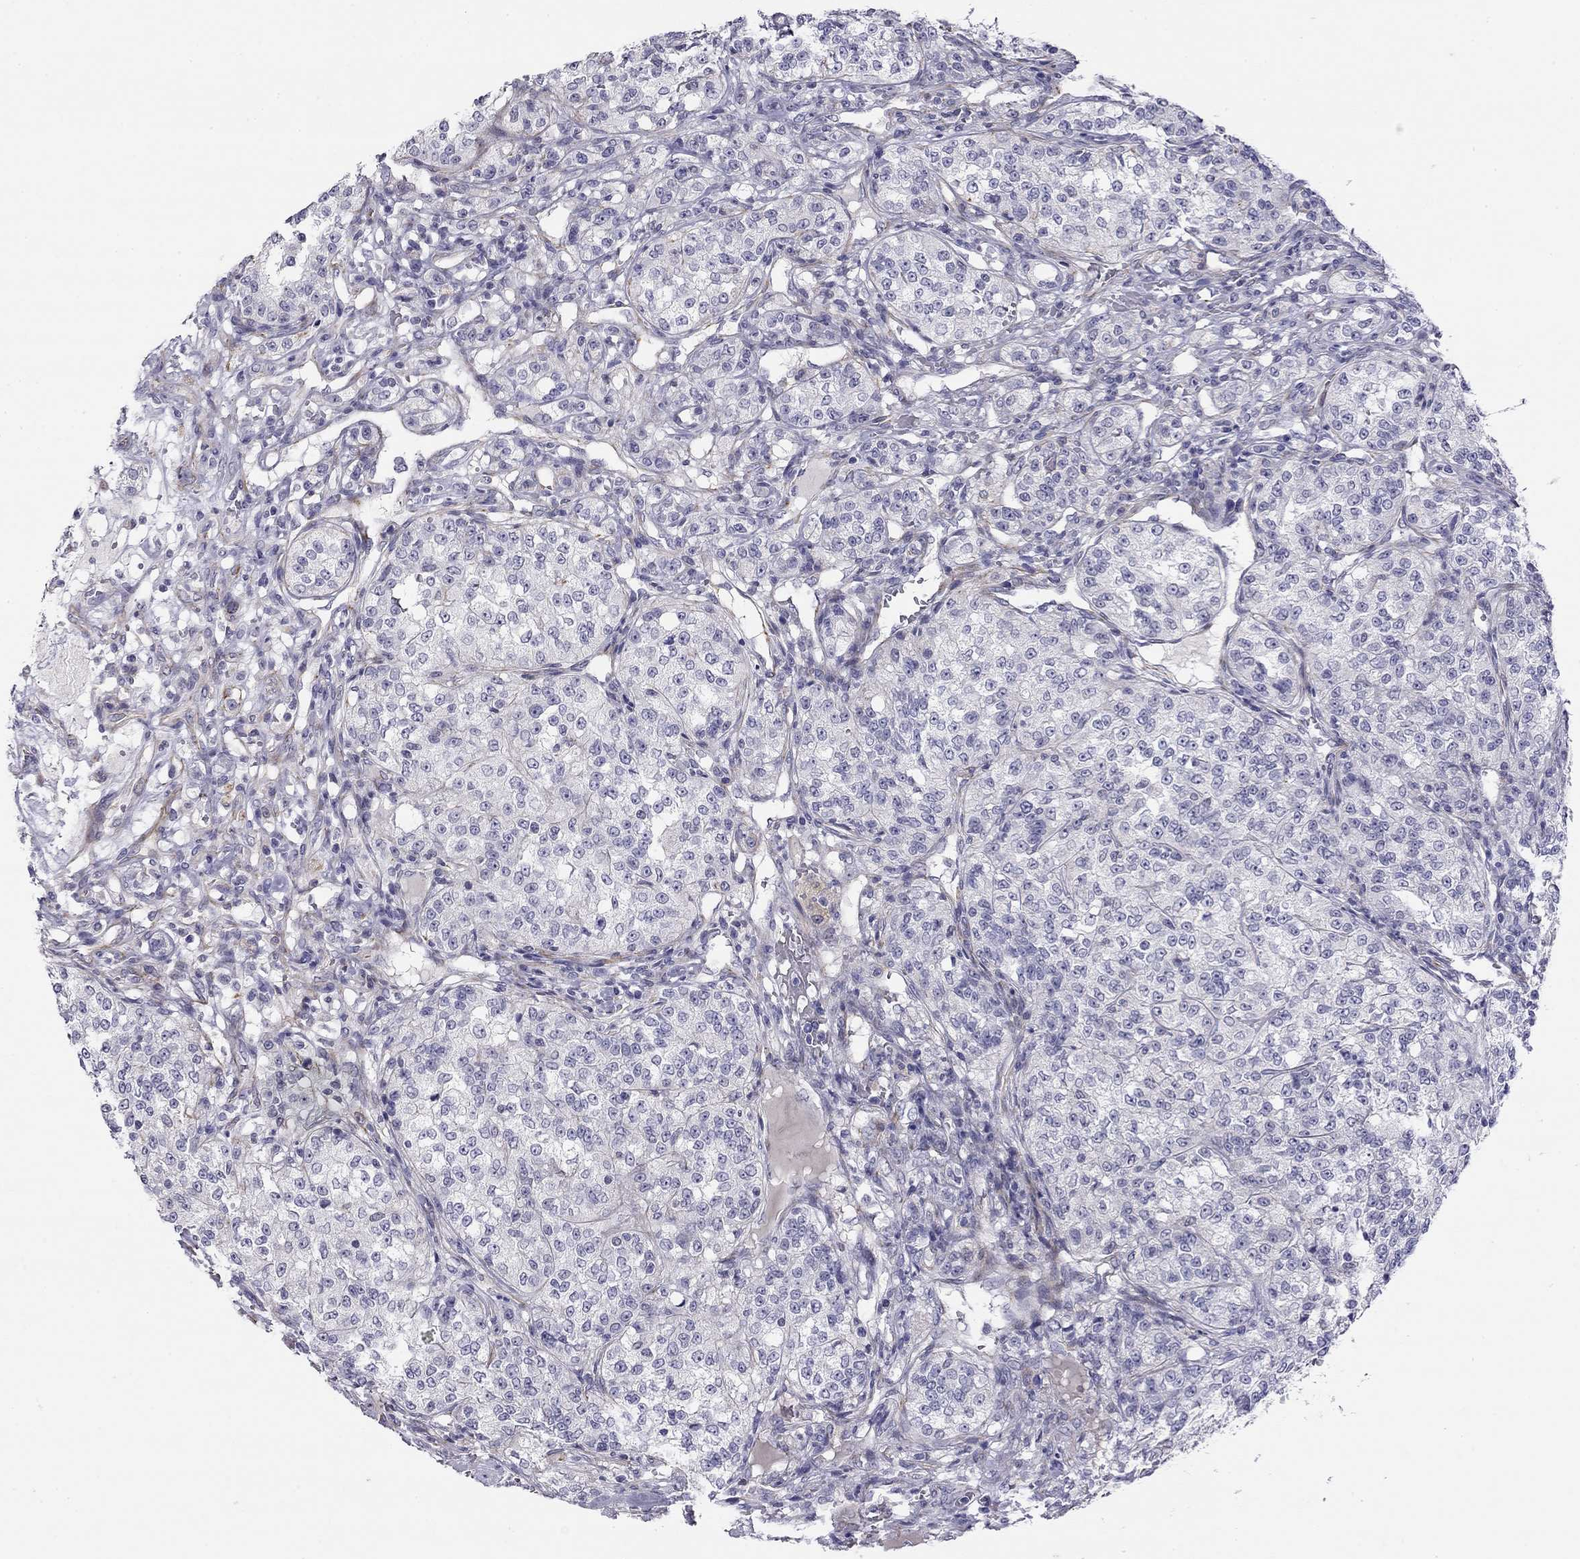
{"staining": {"intensity": "negative", "quantity": "none", "location": "none"}, "tissue": "renal cancer", "cell_type": "Tumor cells", "image_type": "cancer", "snomed": [{"axis": "morphology", "description": "Adenocarcinoma, NOS"}, {"axis": "topography", "description": "Kidney"}], "caption": "There is no significant expression in tumor cells of adenocarcinoma (renal).", "gene": "RTL1", "patient": {"sex": "female", "age": 63}}